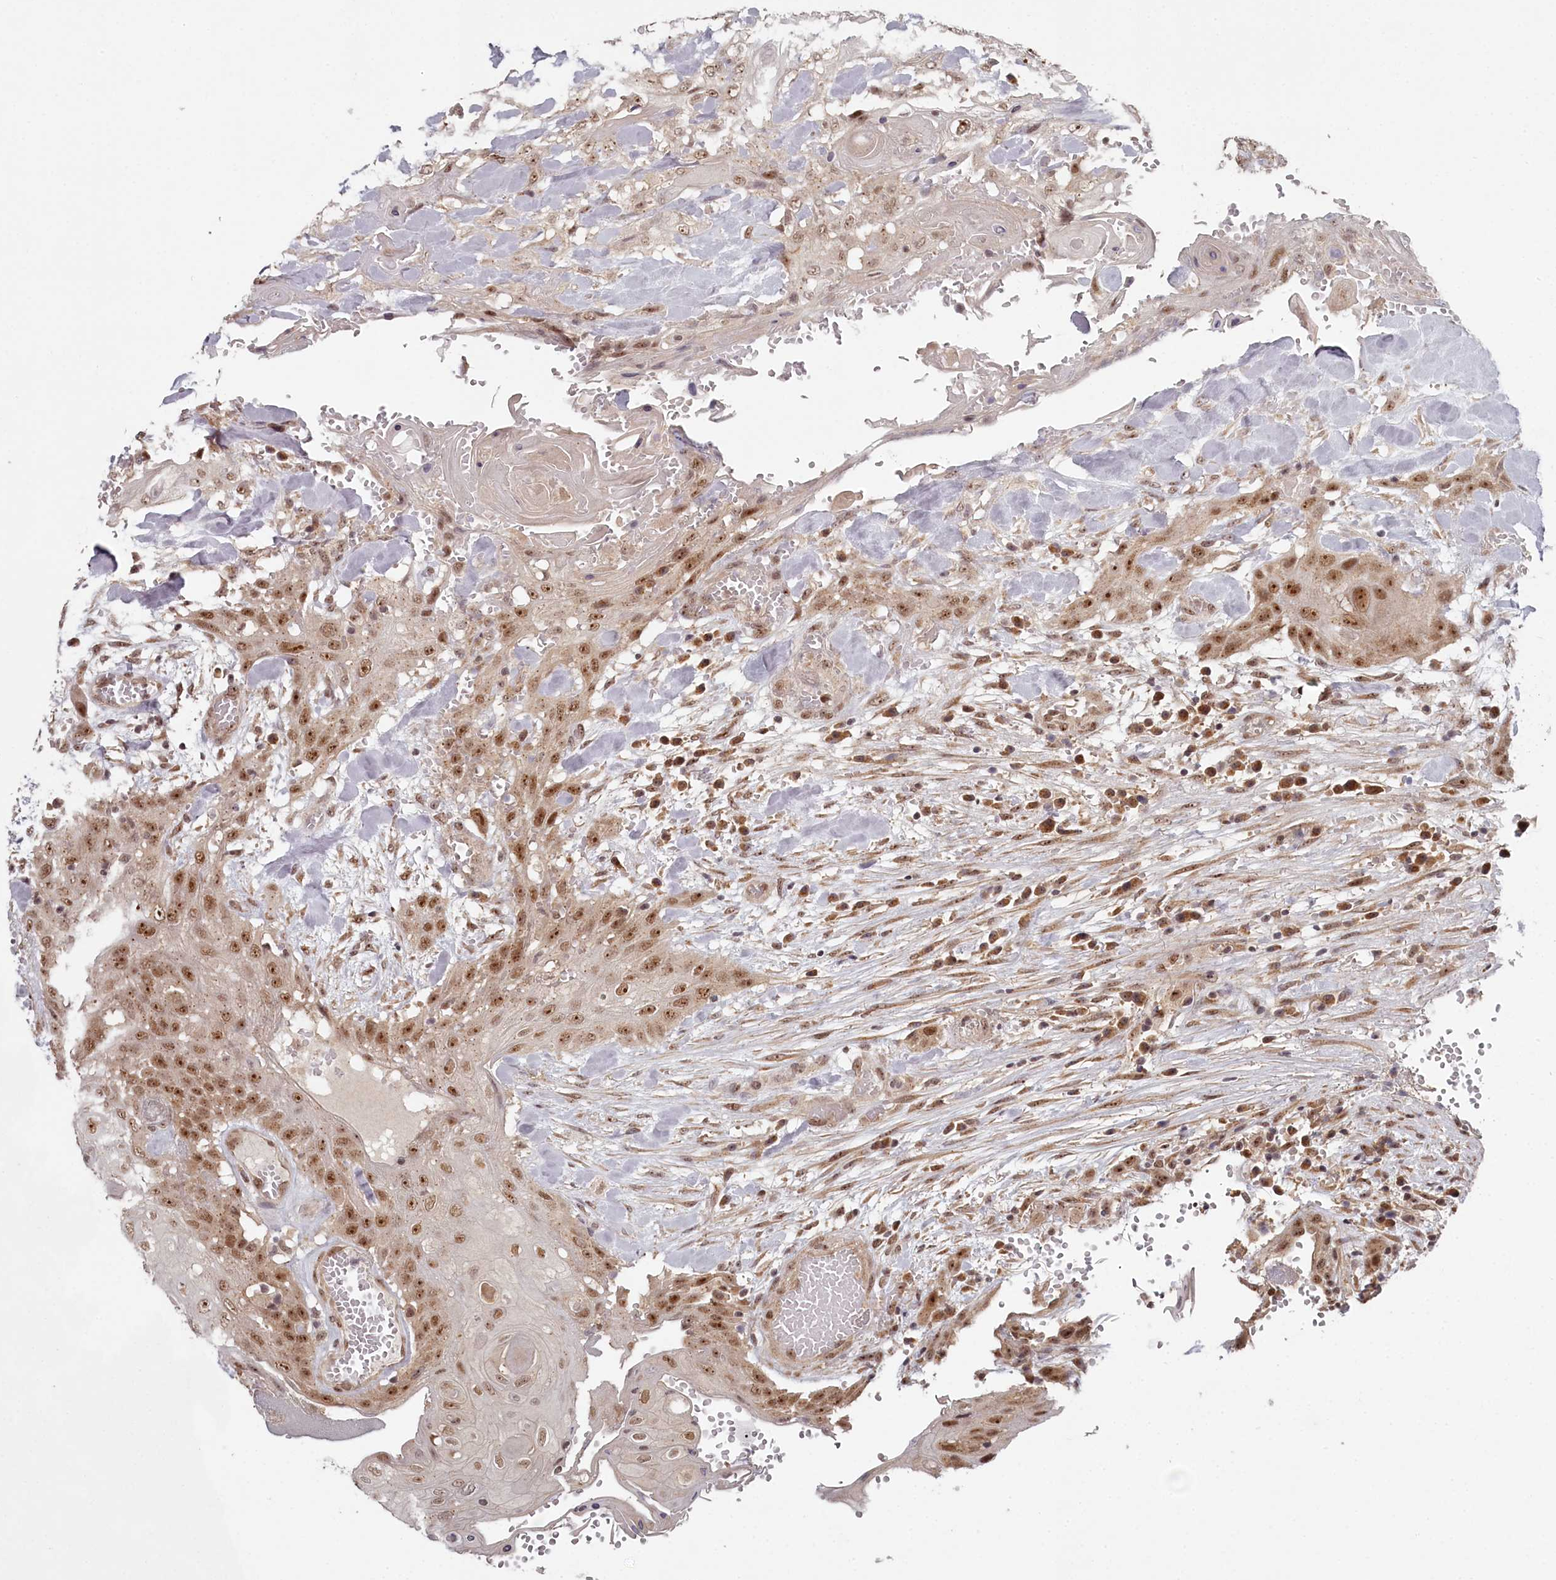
{"staining": {"intensity": "moderate", "quantity": ">75%", "location": "nuclear"}, "tissue": "head and neck cancer", "cell_type": "Tumor cells", "image_type": "cancer", "snomed": [{"axis": "morphology", "description": "Squamous cell carcinoma, NOS"}, {"axis": "topography", "description": "Head-Neck"}], "caption": "High-power microscopy captured an immunohistochemistry (IHC) photomicrograph of head and neck squamous cell carcinoma, revealing moderate nuclear positivity in approximately >75% of tumor cells. Nuclei are stained in blue.", "gene": "EXOSC1", "patient": {"sex": "female", "age": 43}}